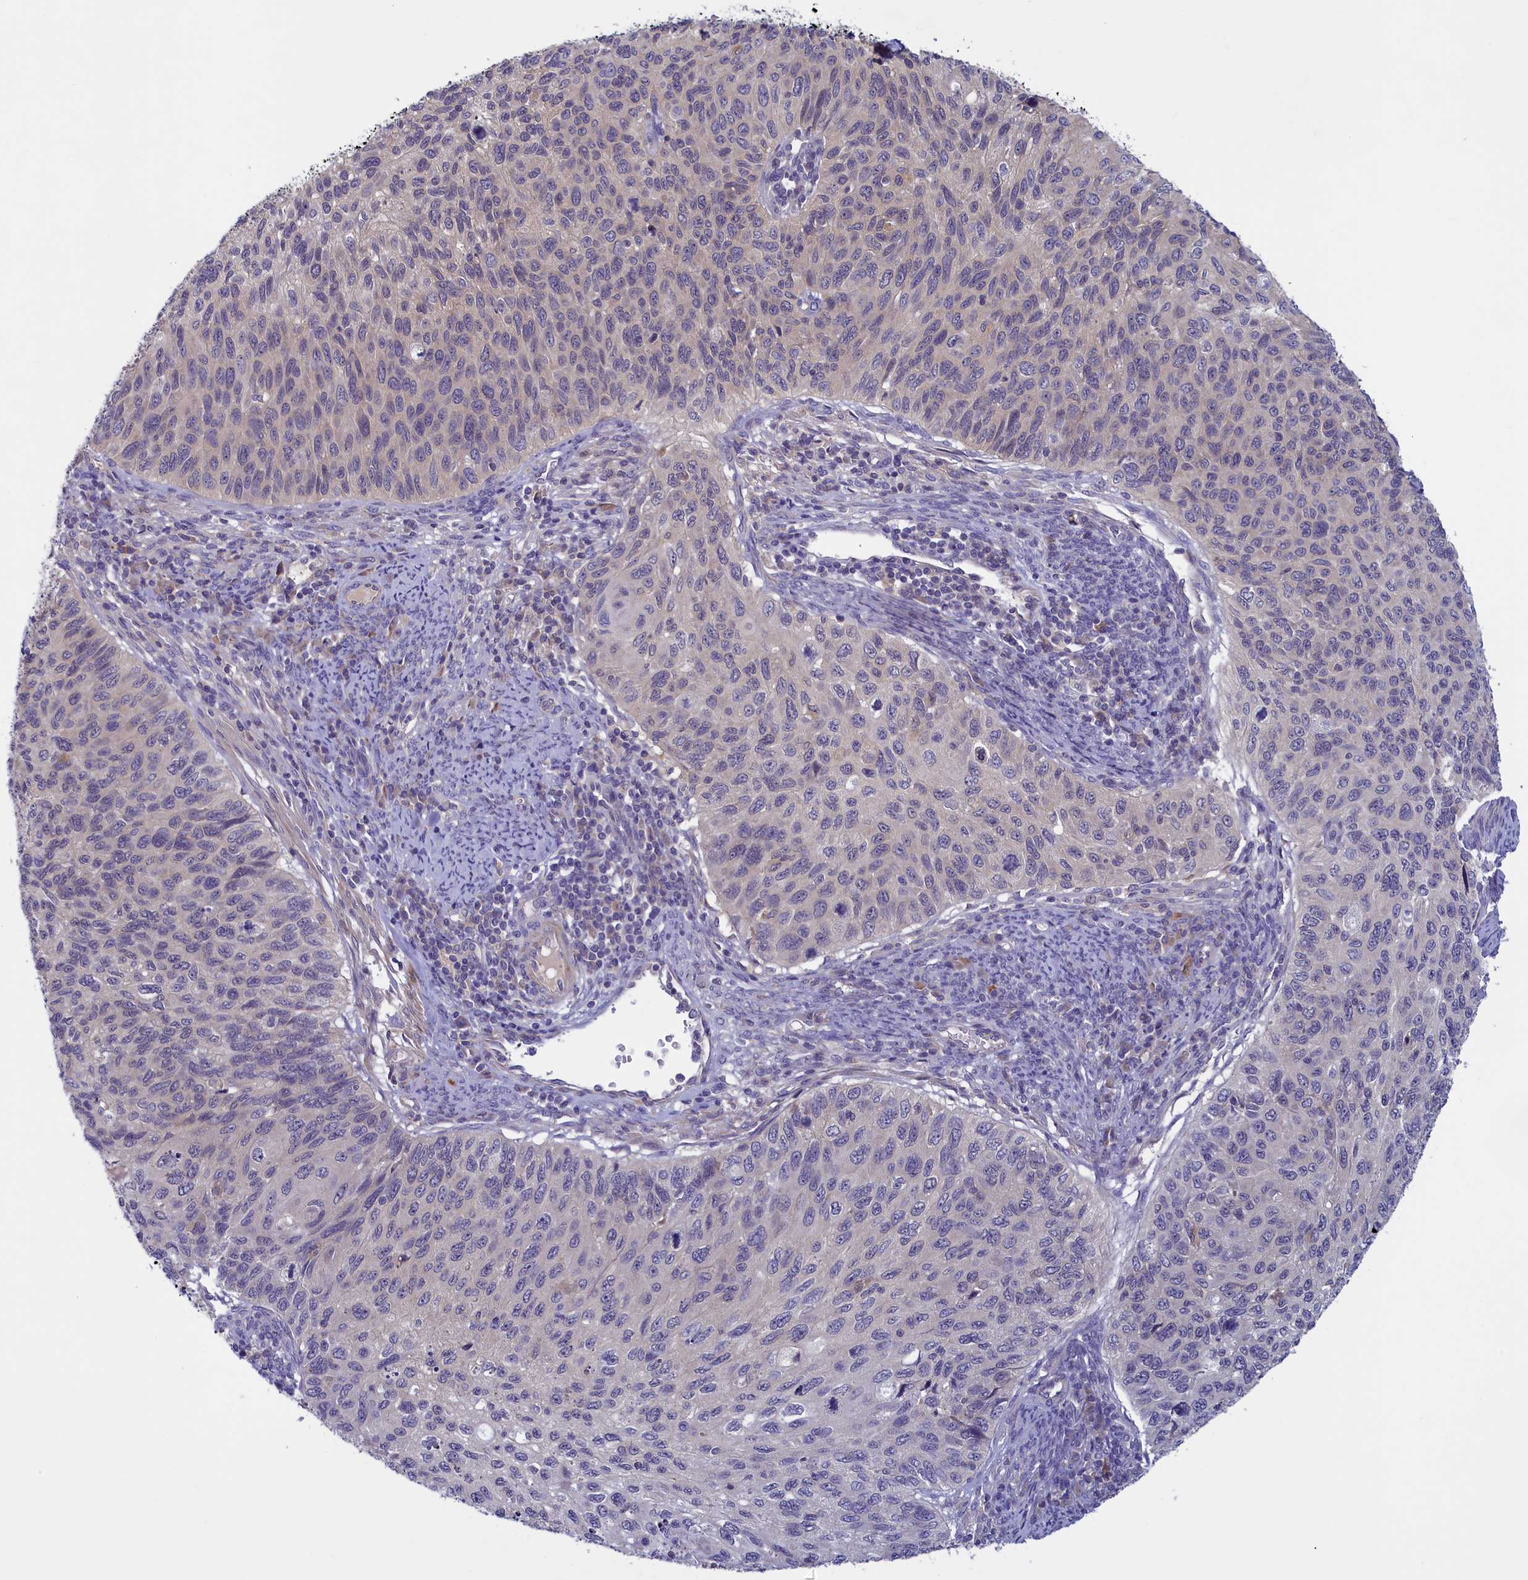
{"staining": {"intensity": "negative", "quantity": "none", "location": "none"}, "tissue": "cervical cancer", "cell_type": "Tumor cells", "image_type": "cancer", "snomed": [{"axis": "morphology", "description": "Squamous cell carcinoma, NOS"}, {"axis": "topography", "description": "Cervix"}], "caption": "DAB immunohistochemical staining of cervical cancer exhibits no significant staining in tumor cells.", "gene": "NUBP1", "patient": {"sex": "female", "age": 70}}